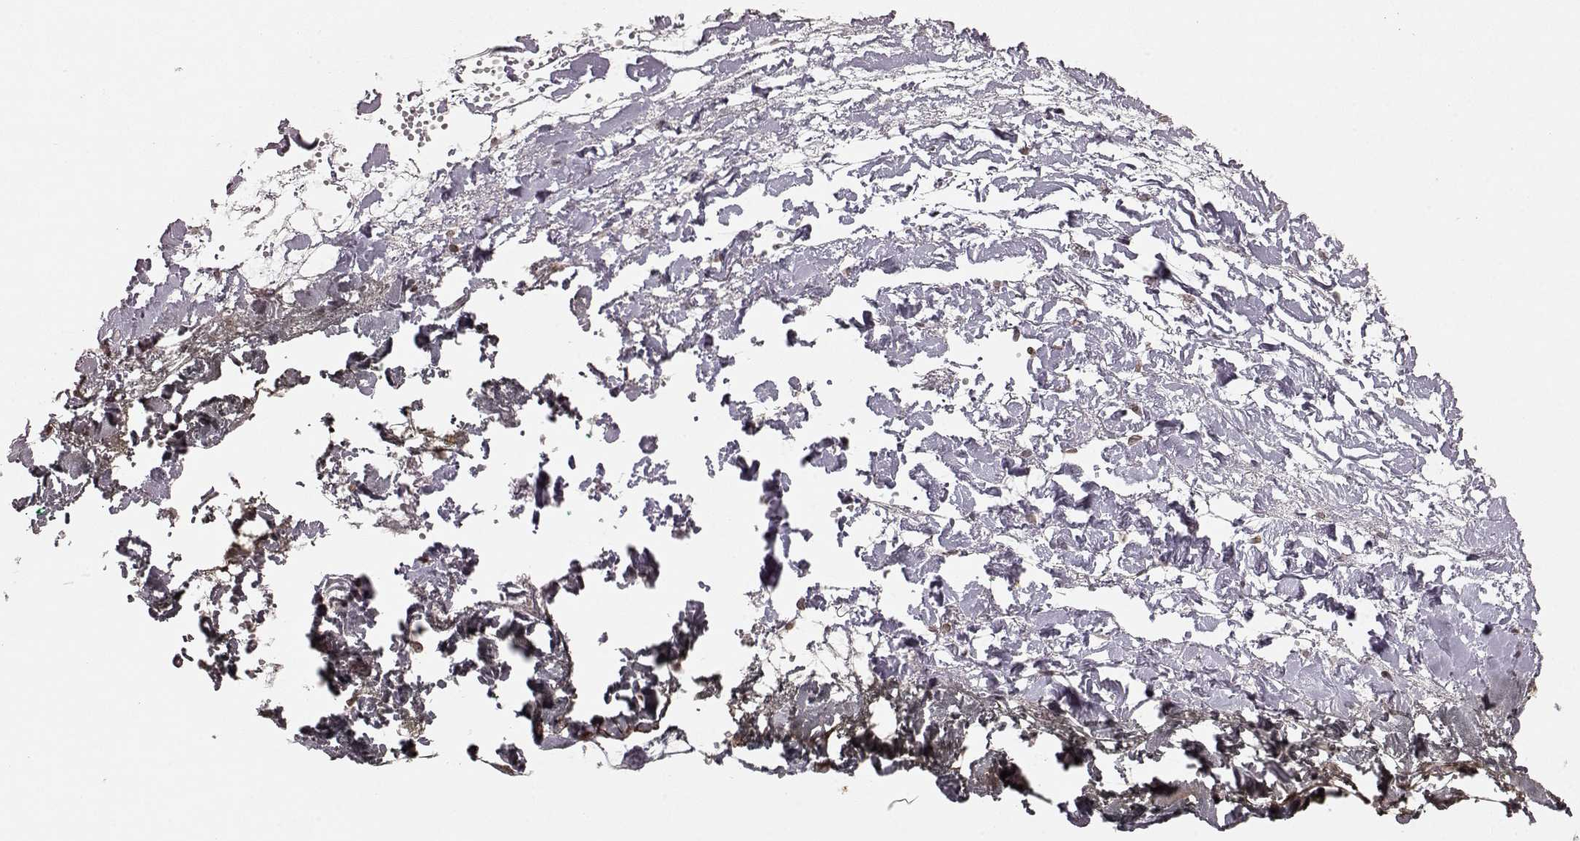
{"staining": {"intensity": "moderate", "quantity": "25%-75%", "location": "cytoplasmic/membranous,nuclear"}, "tissue": "skin", "cell_type": "Fibroblasts", "image_type": "normal", "snomed": [{"axis": "morphology", "description": "Normal tissue, NOS"}, {"axis": "topography", "description": "Skin"}], "caption": "The image displays a brown stain indicating the presence of a protein in the cytoplasmic/membranous,nuclear of fibroblasts in skin.", "gene": "DCAF12", "patient": {"sex": "female", "age": 34}}